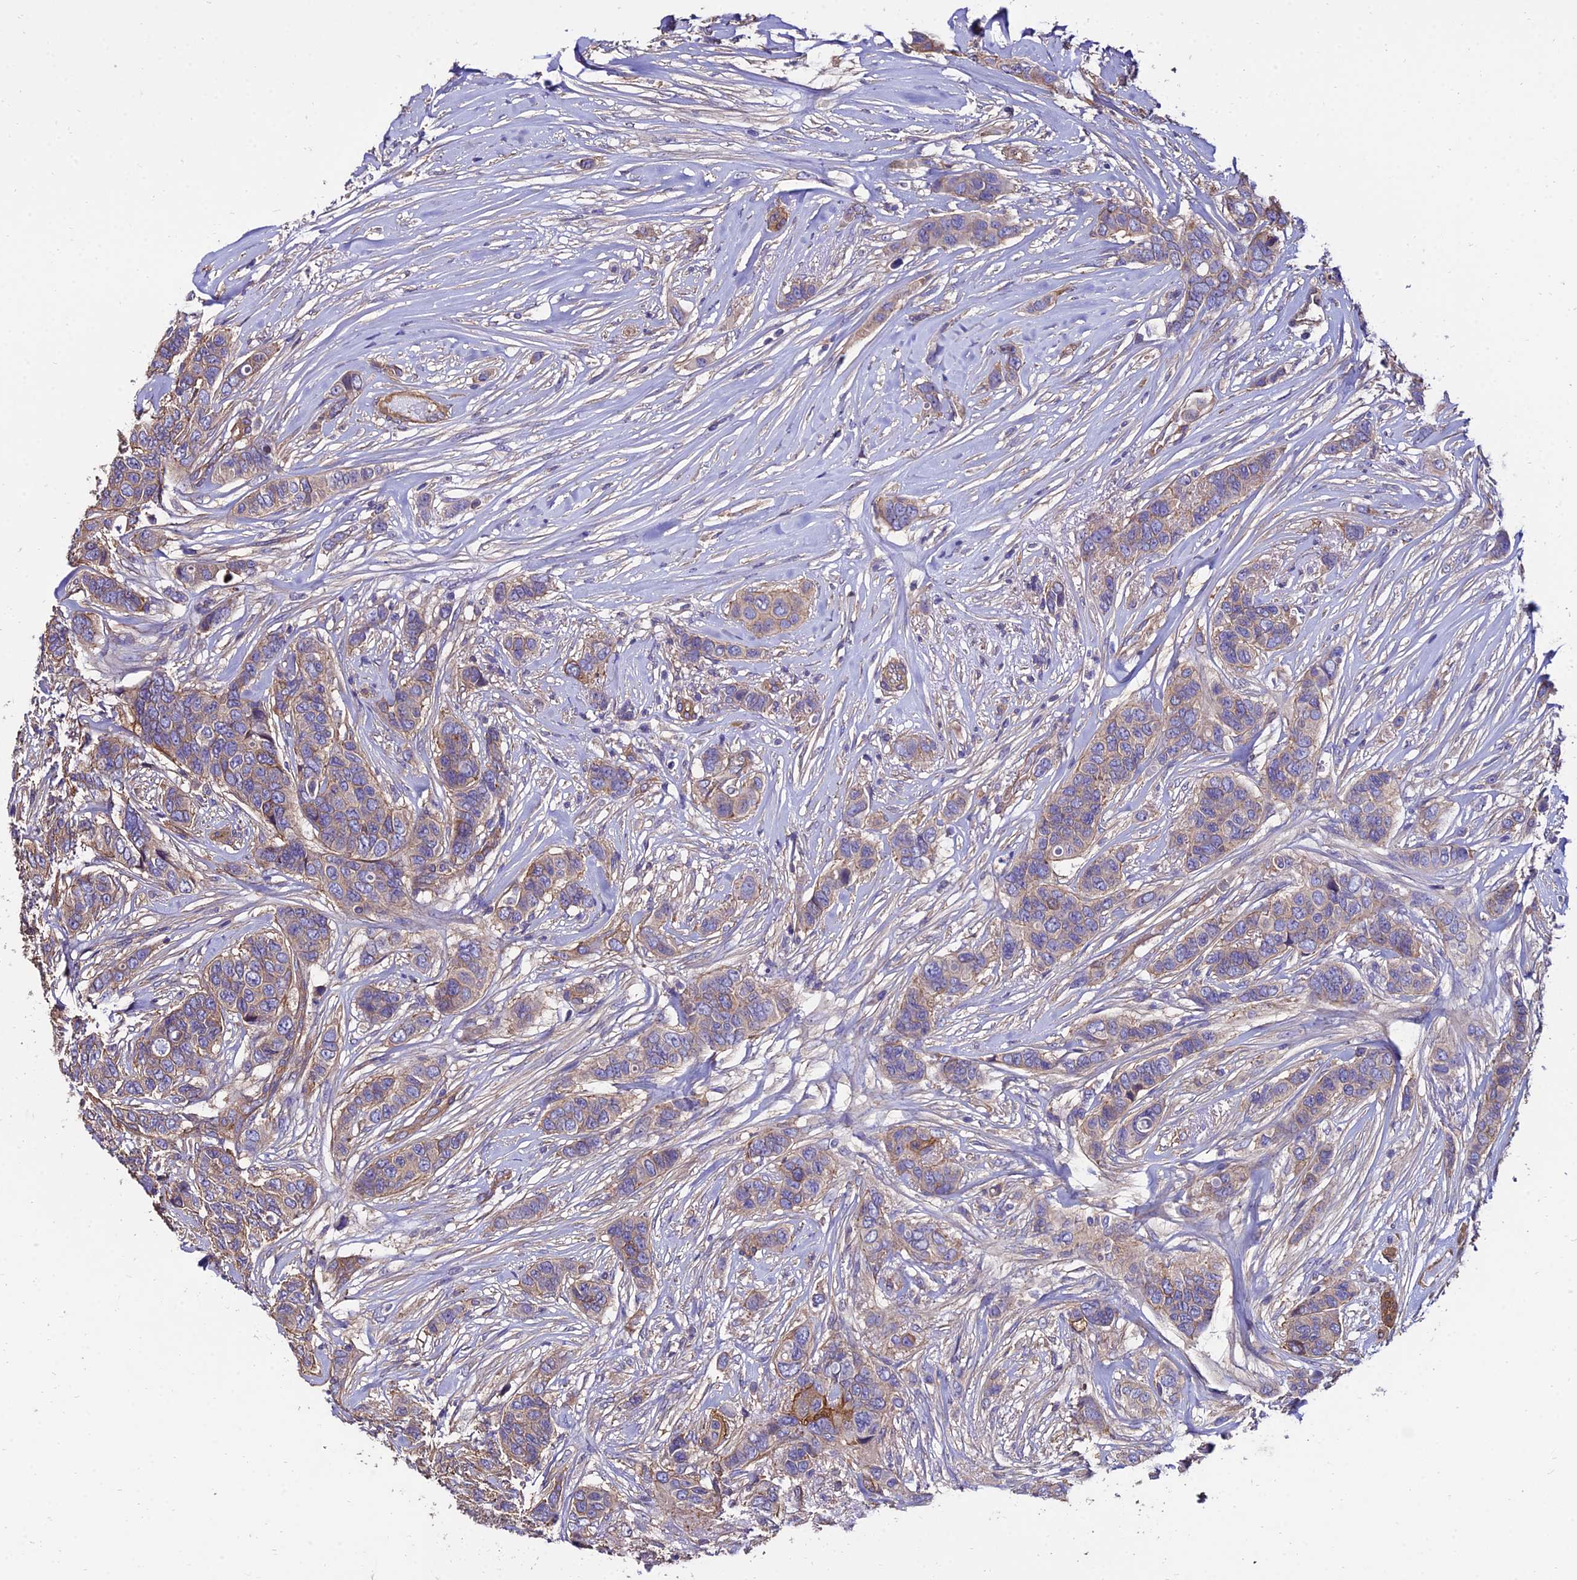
{"staining": {"intensity": "weak", "quantity": "25%-75%", "location": "cytoplasmic/membranous"}, "tissue": "breast cancer", "cell_type": "Tumor cells", "image_type": "cancer", "snomed": [{"axis": "morphology", "description": "Lobular carcinoma"}, {"axis": "topography", "description": "Breast"}], "caption": "Human breast lobular carcinoma stained with a protein marker displays weak staining in tumor cells.", "gene": "CALM2", "patient": {"sex": "female", "age": 51}}